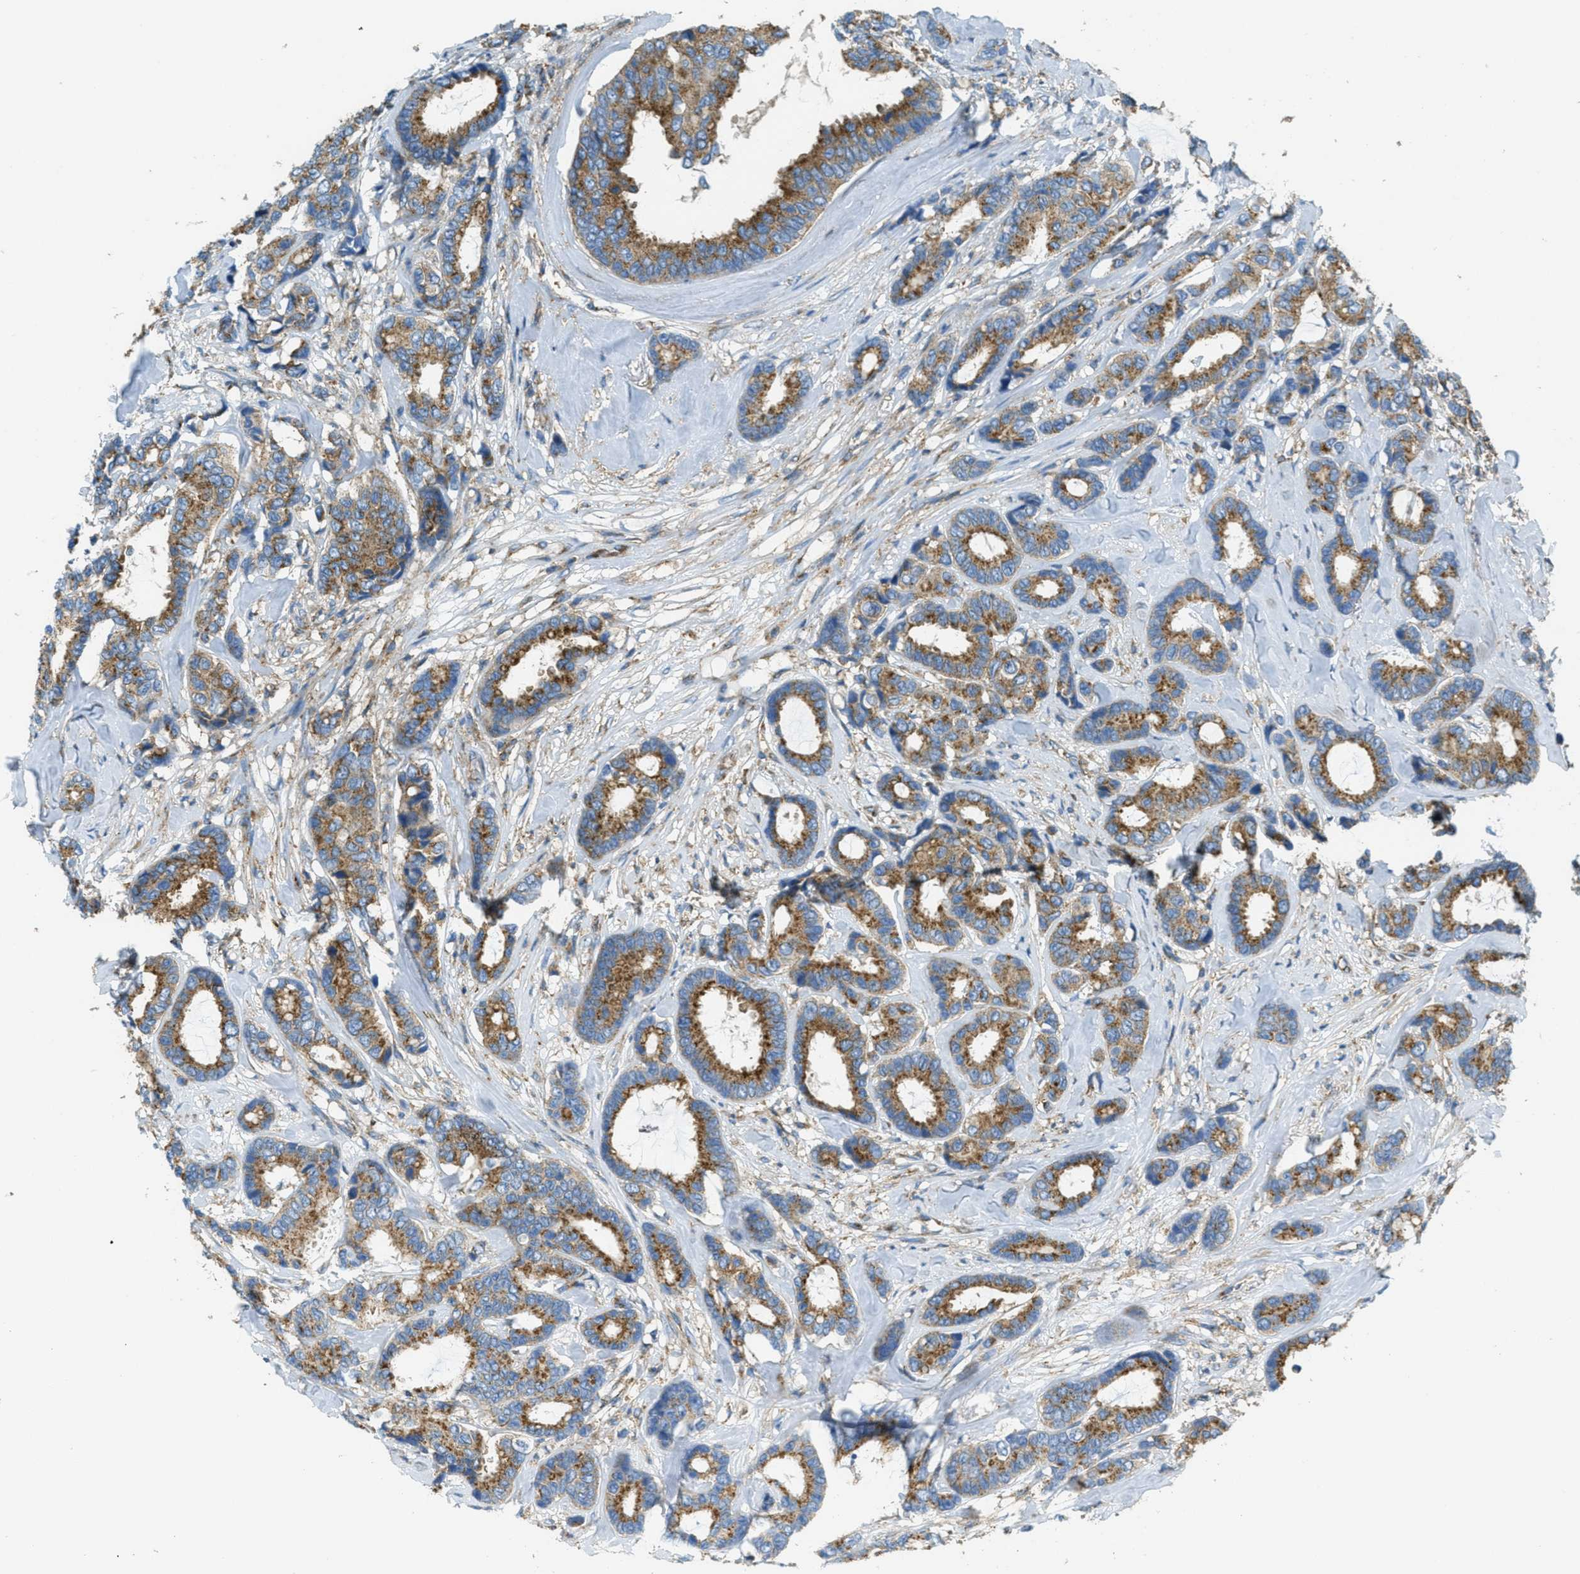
{"staining": {"intensity": "moderate", "quantity": ">75%", "location": "cytoplasmic/membranous"}, "tissue": "breast cancer", "cell_type": "Tumor cells", "image_type": "cancer", "snomed": [{"axis": "morphology", "description": "Duct carcinoma"}, {"axis": "topography", "description": "Breast"}], "caption": "Breast cancer tissue reveals moderate cytoplasmic/membranous expression in approximately >75% of tumor cells", "gene": "AP2B1", "patient": {"sex": "female", "age": 87}}